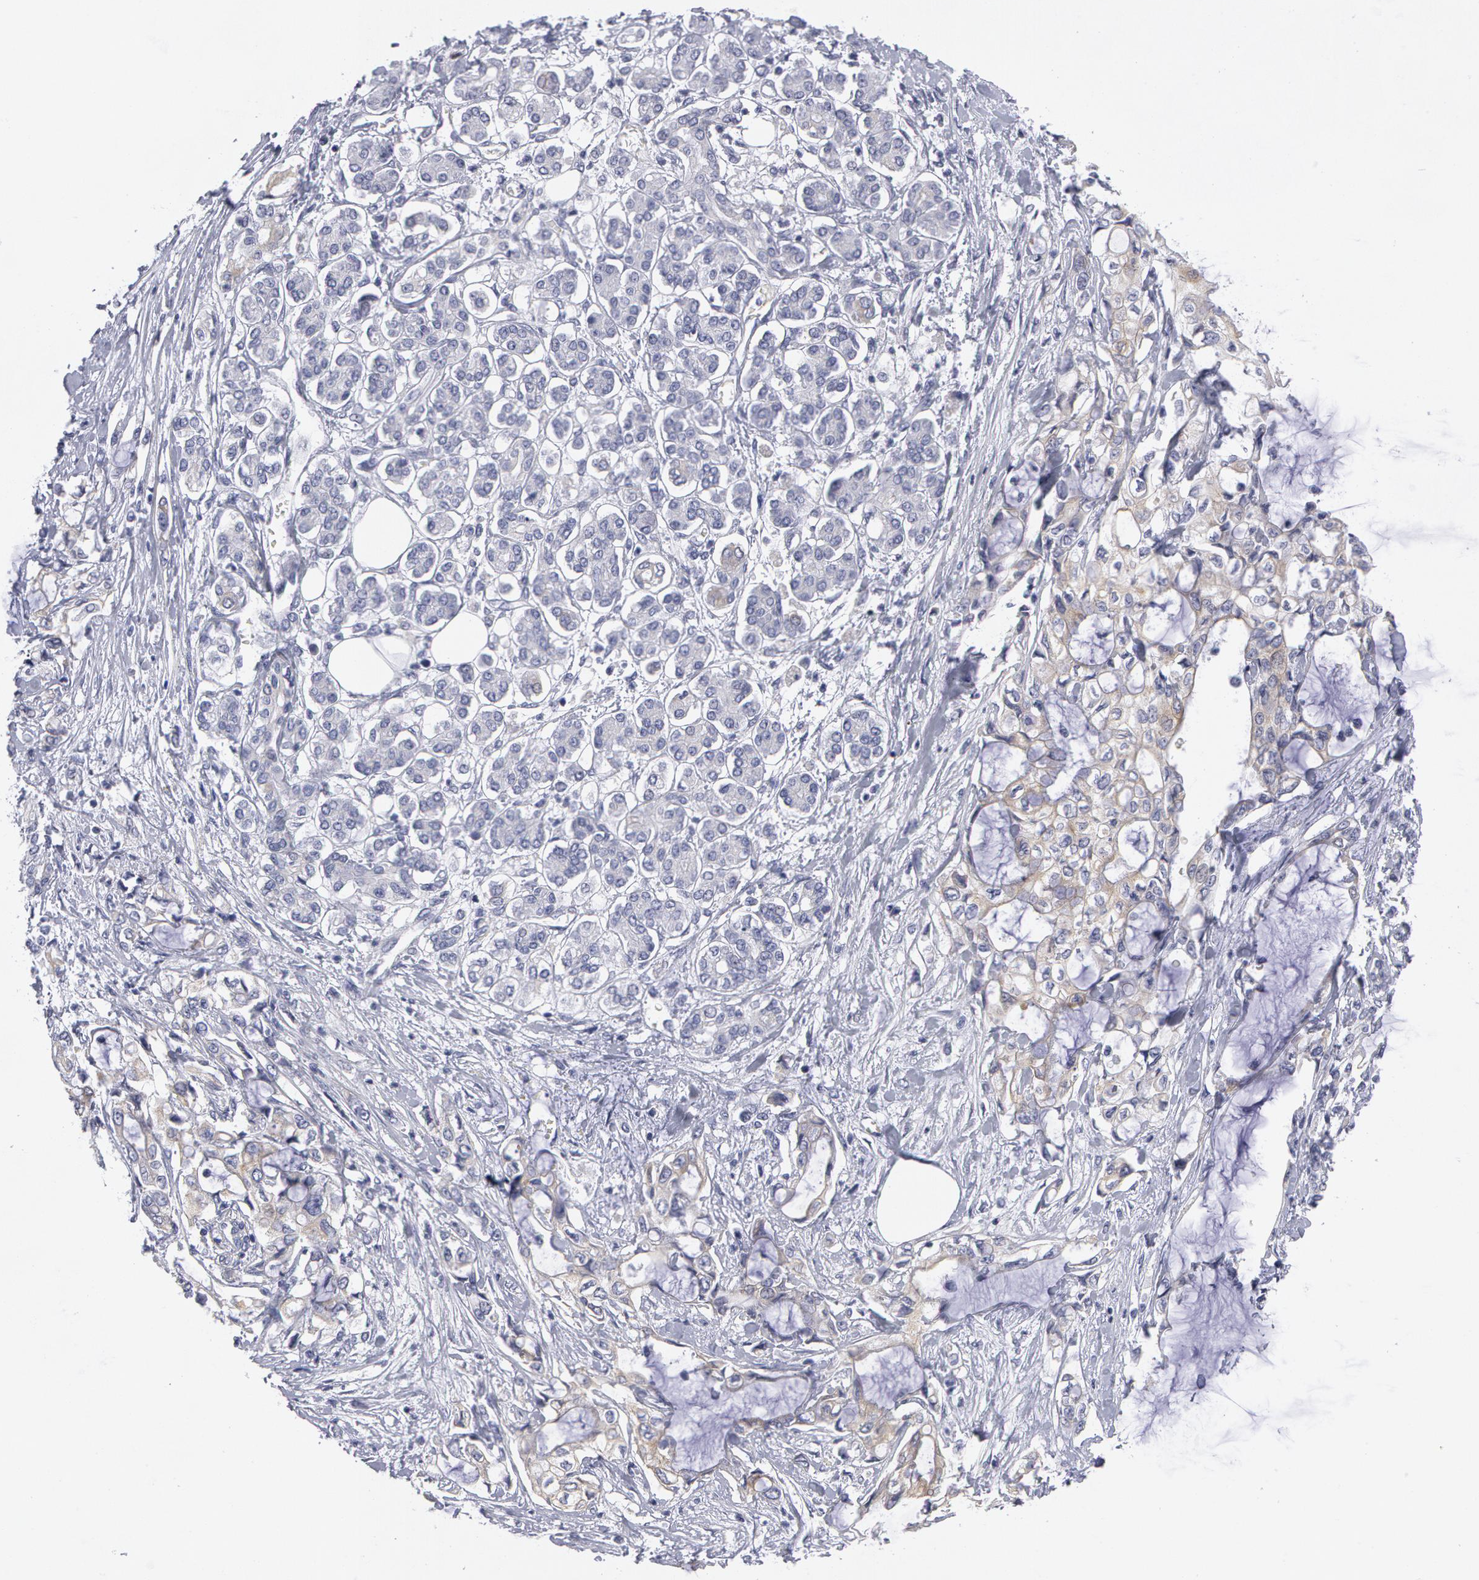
{"staining": {"intensity": "negative", "quantity": "none", "location": "none"}, "tissue": "pancreatic cancer", "cell_type": "Tumor cells", "image_type": "cancer", "snomed": [{"axis": "morphology", "description": "Adenocarcinoma, NOS"}, {"axis": "topography", "description": "Pancreas"}], "caption": "Immunohistochemical staining of human adenocarcinoma (pancreatic) exhibits no significant positivity in tumor cells.", "gene": "SMC1B", "patient": {"sex": "female", "age": 70}}